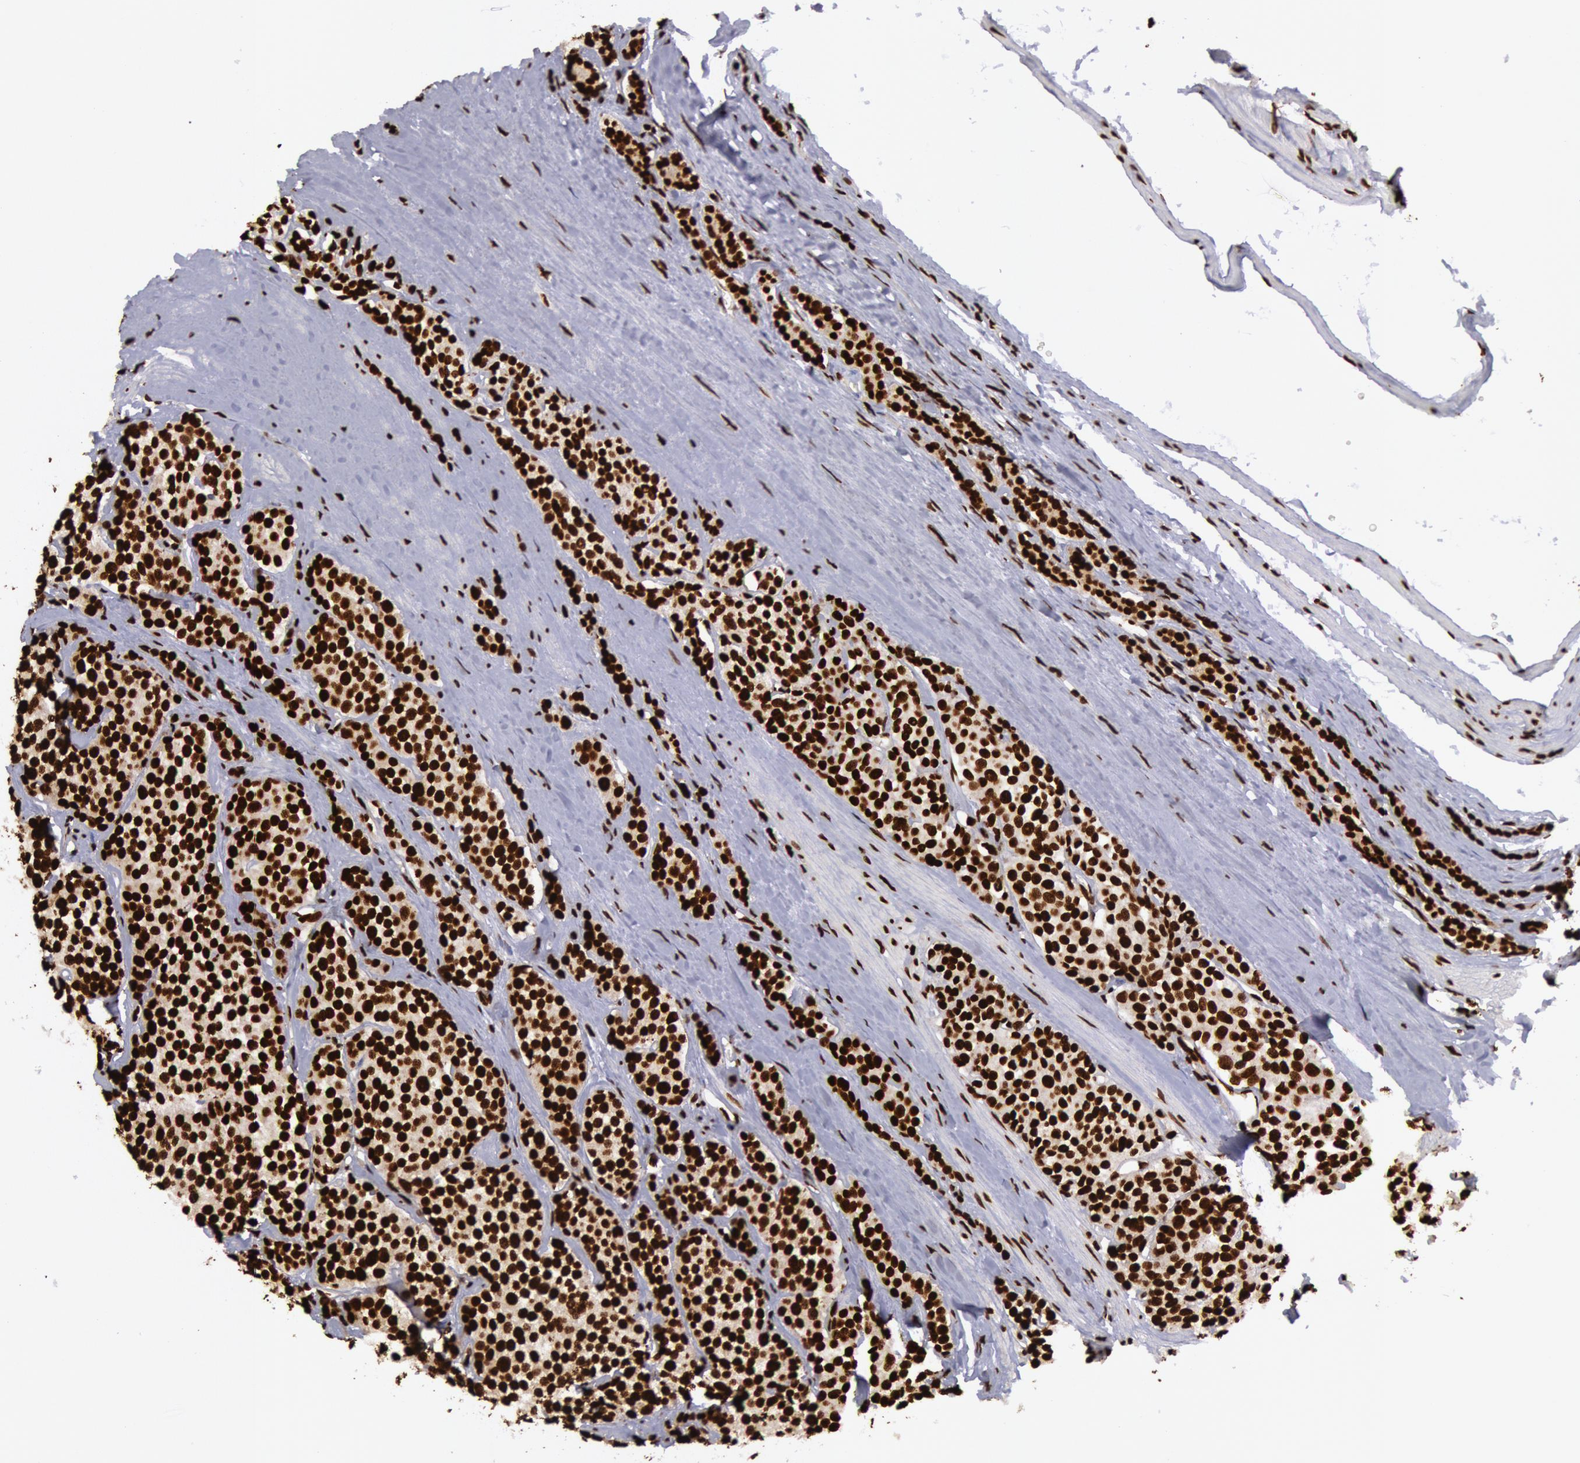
{"staining": {"intensity": "strong", "quantity": ">75%", "location": "nuclear"}, "tissue": "carcinoid", "cell_type": "Tumor cells", "image_type": "cancer", "snomed": [{"axis": "morphology", "description": "Carcinoid, malignant, NOS"}, {"axis": "topography", "description": "Small intestine"}], "caption": "High-magnification brightfield microscopy of malignant carcinoid stained with DAB (3,3'-diaminobenzidine) (brown) and counterstained with hematoxylin (blue). tumor cells exhibit strong nuclear staining is identified in about>75% of cells. (Brightfield microscopy of DAB IHC at high magnification).", "gene": "H3-4", "patient": {"sex": "male", "age": 60}}